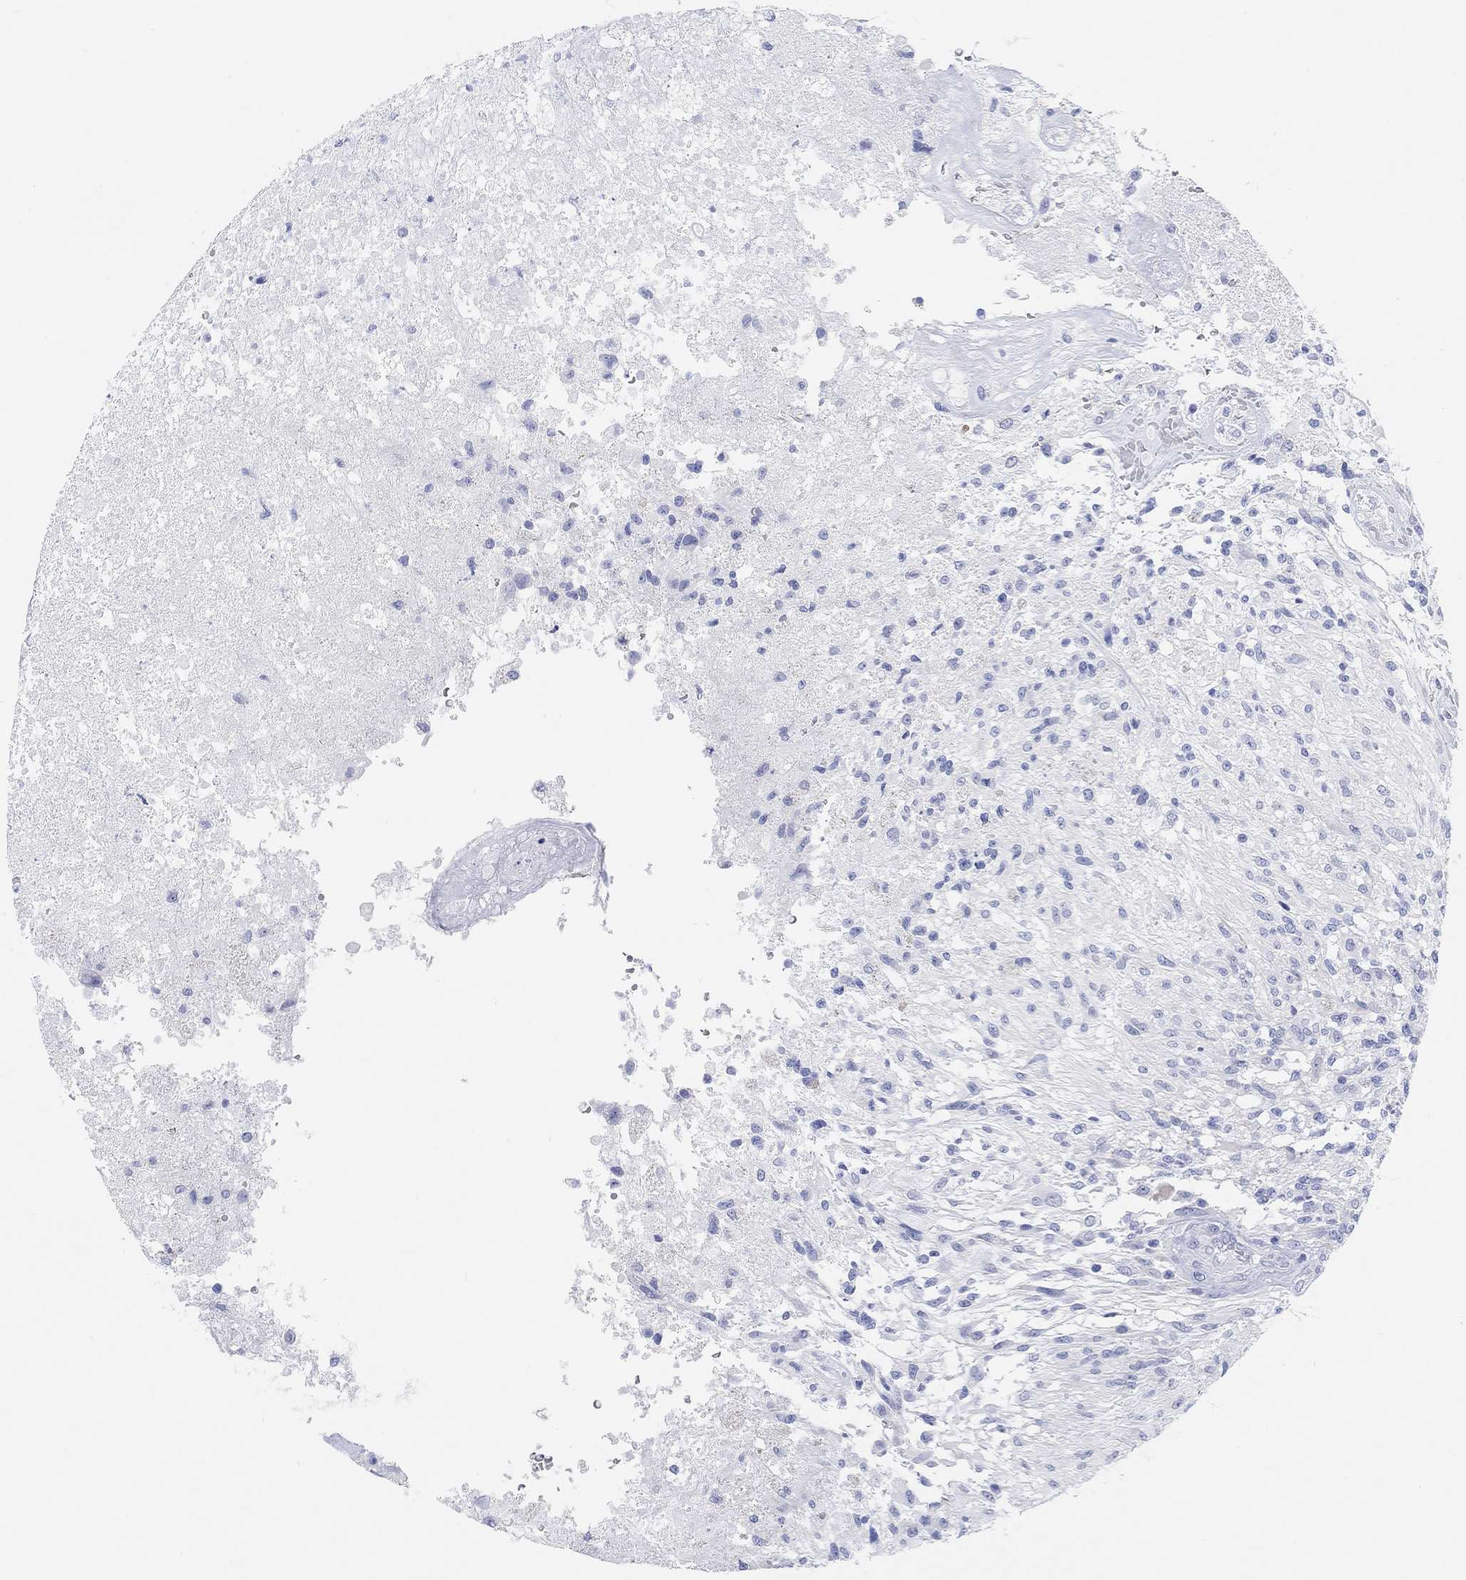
{"staining": {"intensity": "negative", "quantity": "none", "location": "none"}, "tissue": "glioma", "cell_type": "Tumor cells", "image_type": "cancer", "snomed": [{"axis": "morphology", "description": "Glioma, malignant, High grade"}, {"axis": "topography", "description": "Brain"}], "caption": "Immunohistochemistry of human malignant glioma (high-grade) reveals no positivity in tumor cells. (DAB (3,3'-diaminobenzidine) immunohistochemistry with hematoxylin counter stain).", "gene": "XIRP2", "patient": {"sex": "male", "age": 56}}